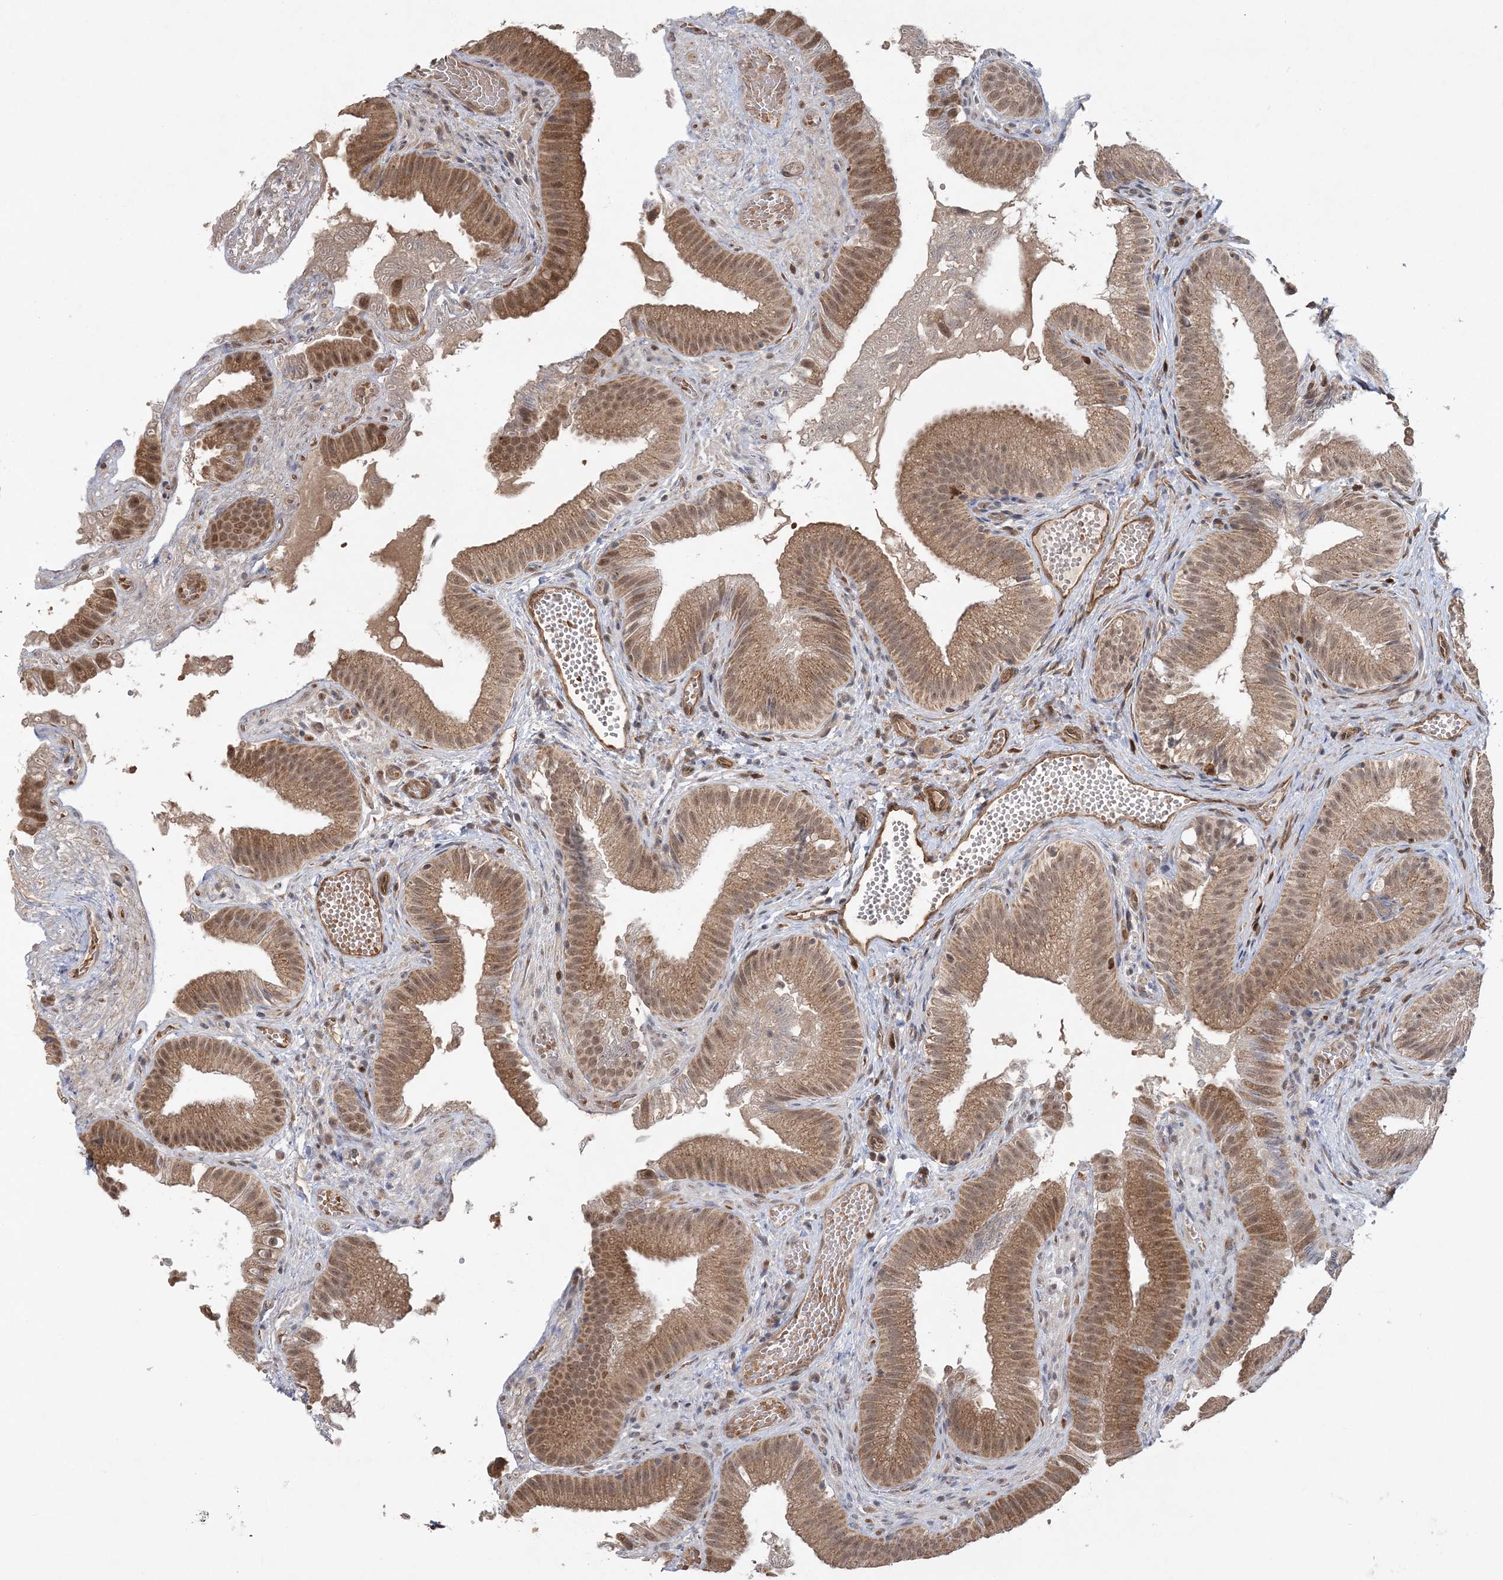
{"staining": {"intensity": "strong", "quantity": "25%-75%", "location": "cytoplasmic/membranous,nuclear"}, "tissue": "gallbladder", "cell_type": "Glandular cells", "image_type": "normal", "snomed": [{"axis": "morphology", "description": "Normal tissue, NOS"}, {"axis": "topography", "description": "Gallbladder"}], "caption": "Gallbladder stained with a brown dye demonstrates strong cytoplasmic/membranous,nuclear positive expression in approximately 25%-75% of glandular cells.", "gene": "KIF4A", "patient": {"sex": "female", "age": 30}}